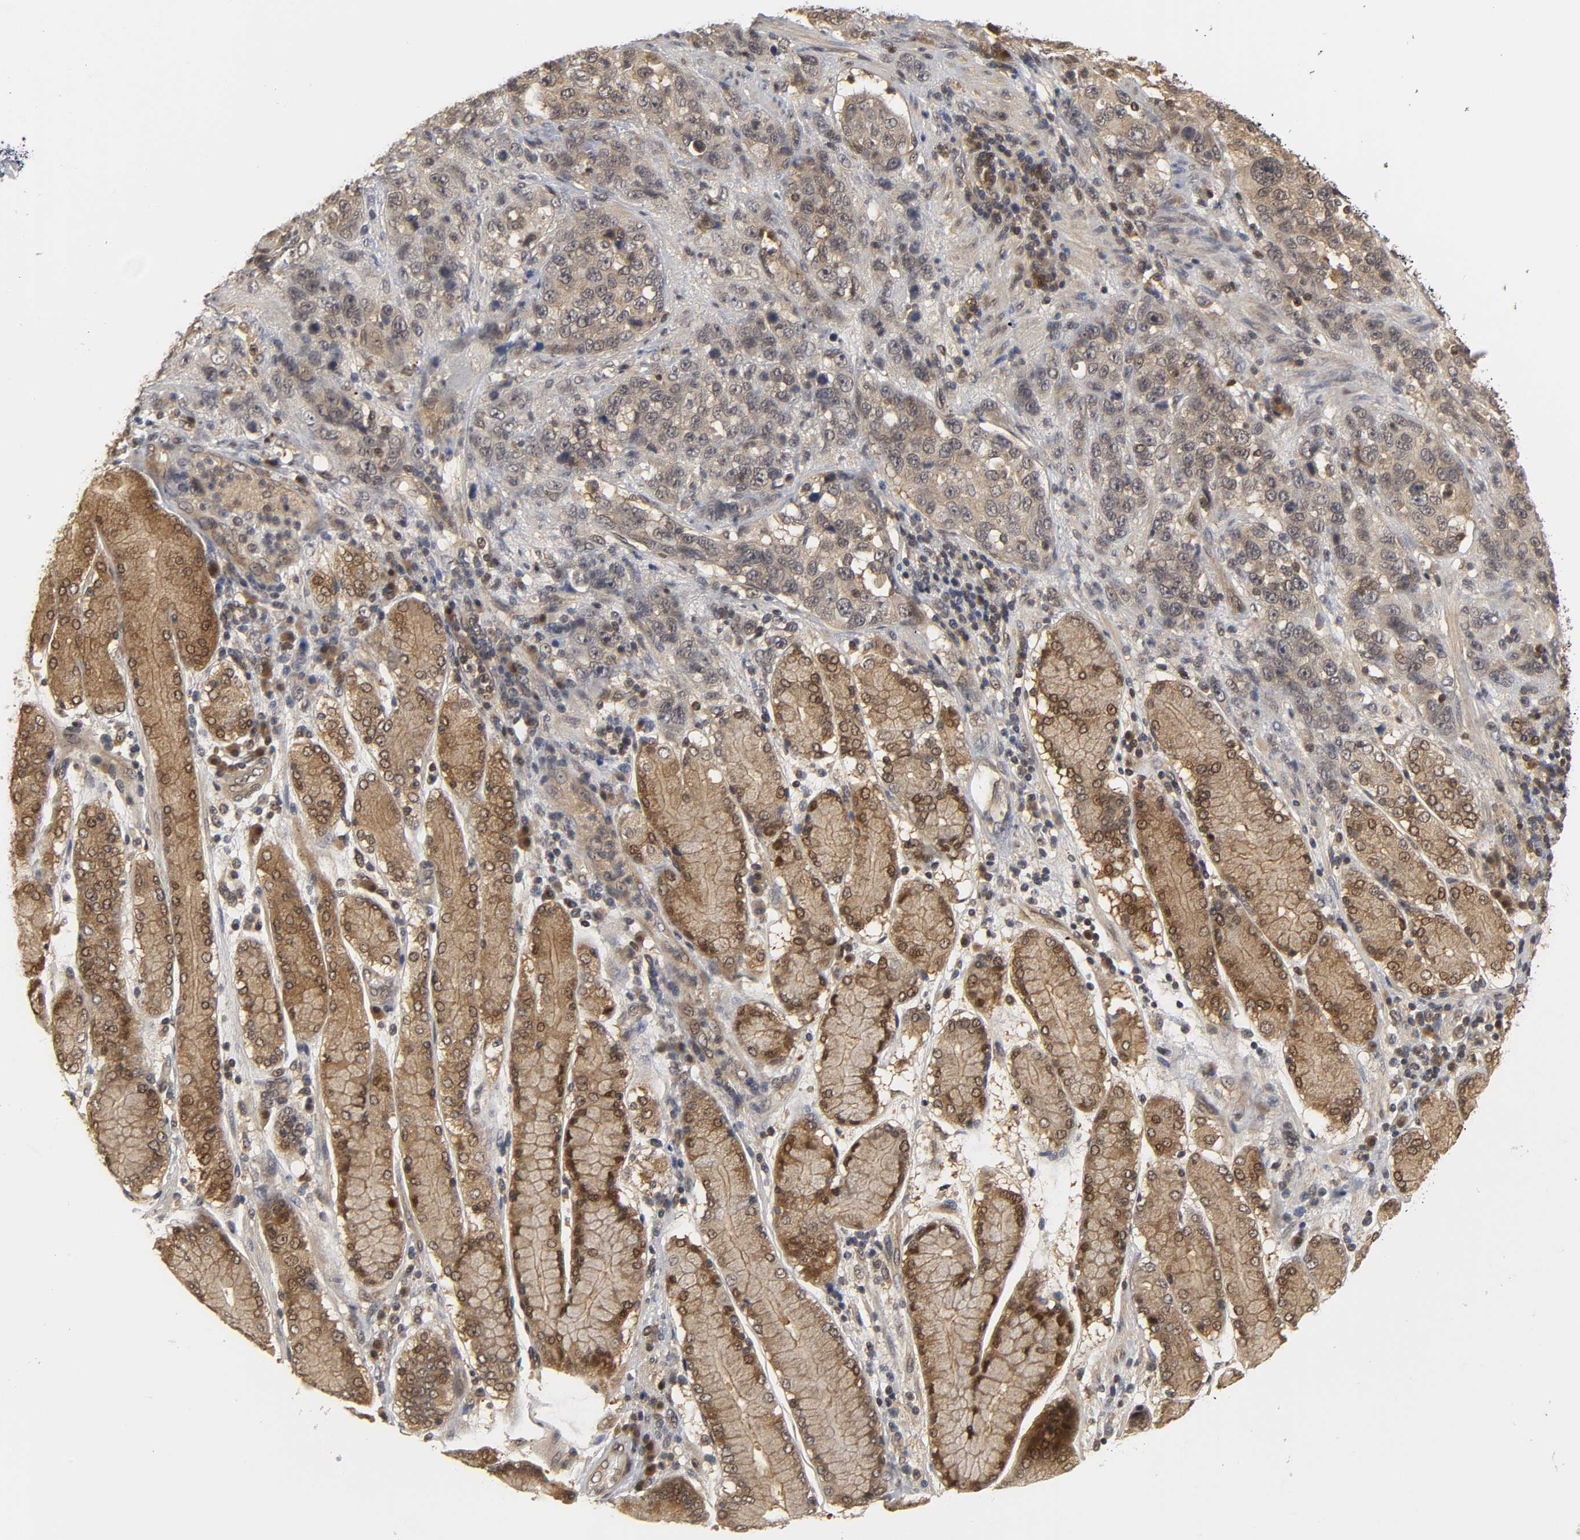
{"staining": {"intensity": "moderate", "quantity": ">75%", "location": "cytoplasmic/membranous"}, "tissue": "stomach cancer", "cell_type": "Tumor cells", "image_type": "cancer", "snomed": [{"axis": "morphology", "description": "Normal tissue, NOS"}, {"axis": "morphology", "description": "Adenocarcinoma, NOS"}, {"axis": "topography", "description": "Stomach"}], "caption": "Tumor cells show moderate cytoplasmic/membranous staining in approximately >75% of cells in stomach cancer (adenocarcinoma). (DAB = brown stain, brightfield microscopy at high magnification).", "gene": "PARK7", "patient": {"sex": "male", "age": 48}}